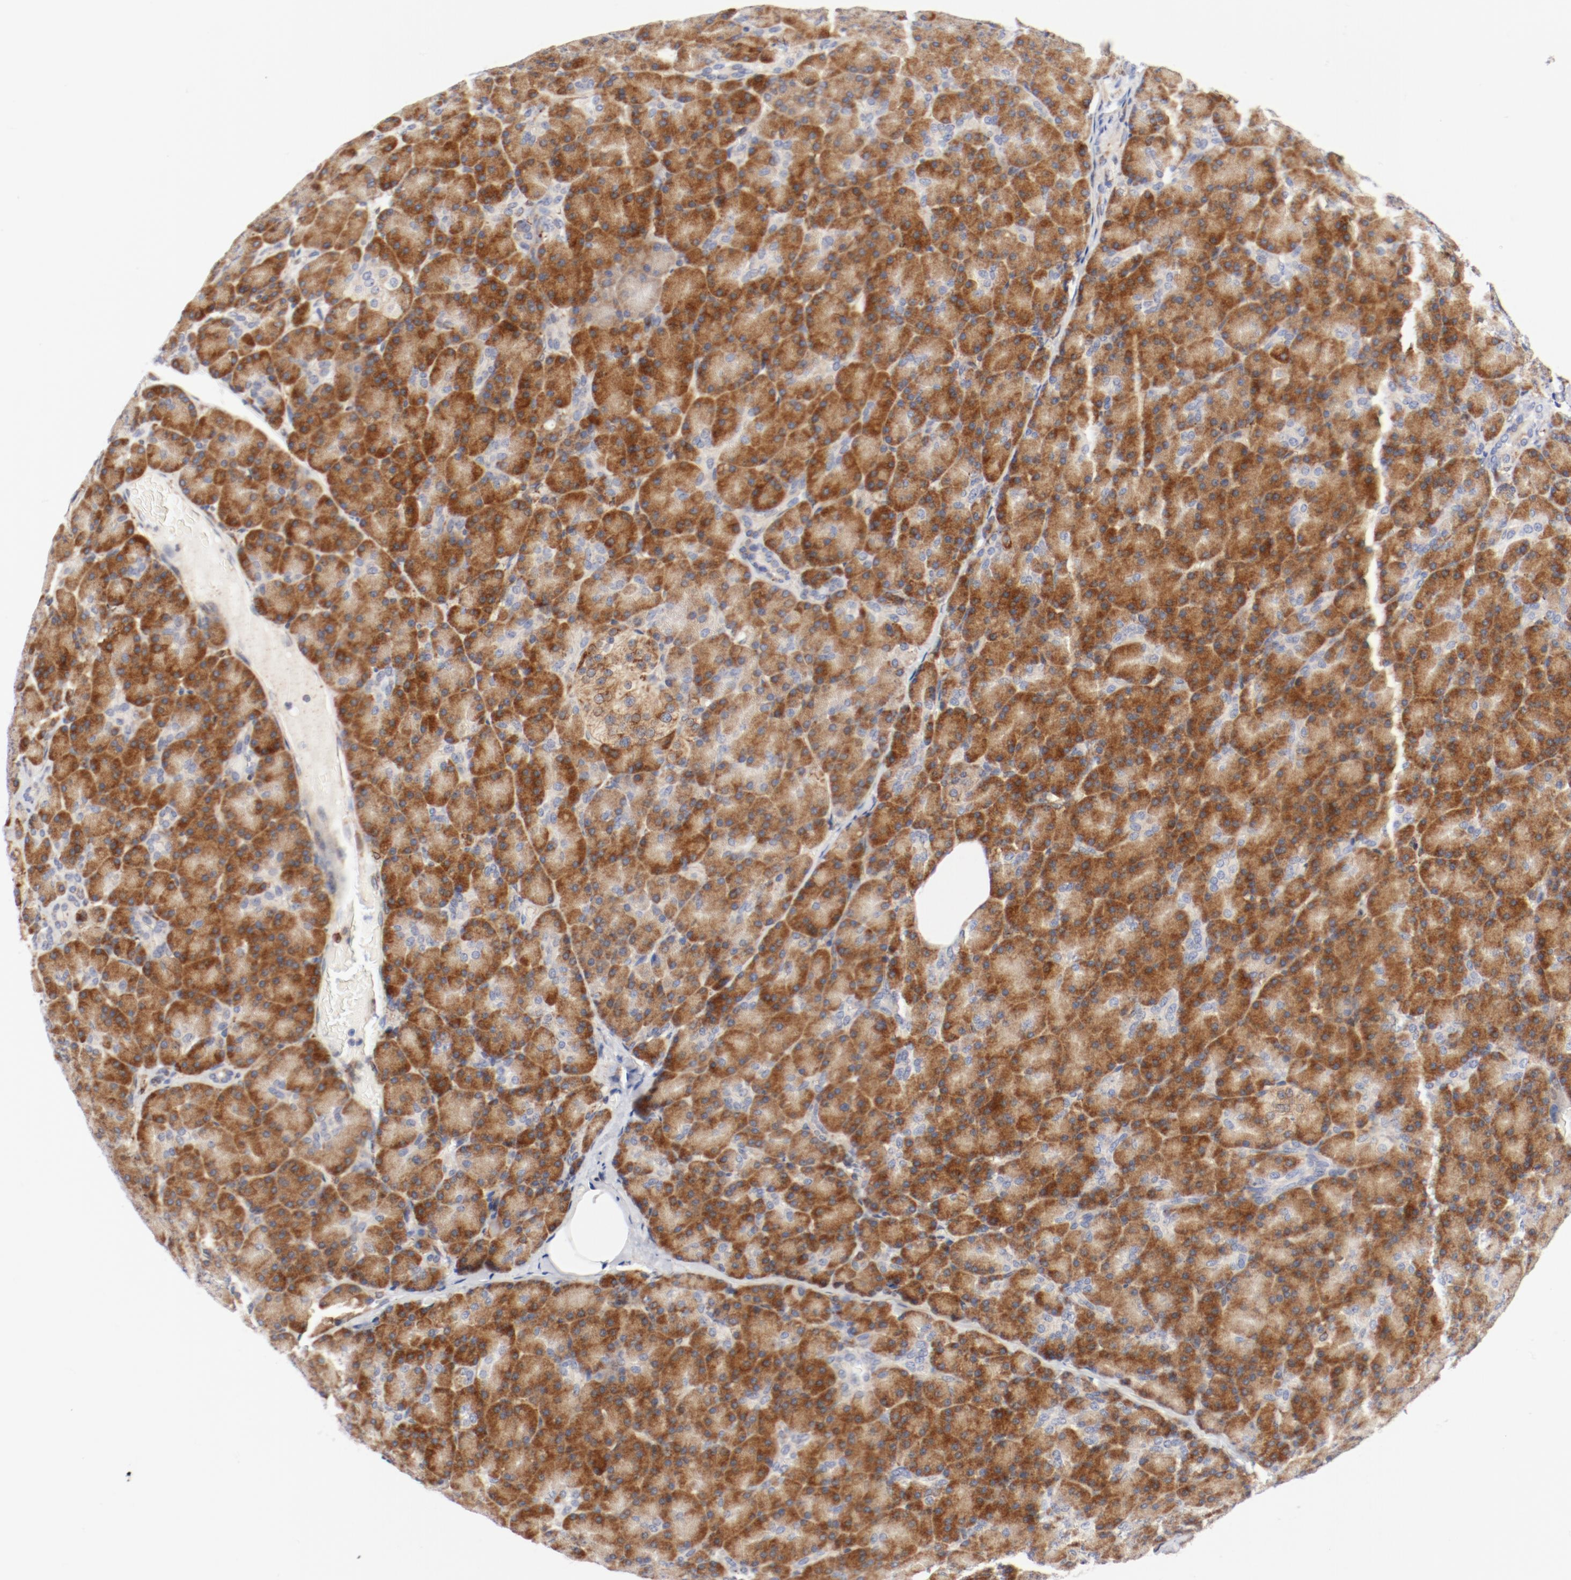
{"staining": {"intensity": "moderate", "quantity": ">75%", "location": "cytoplasmic/membranous"}, "tissue": "pancreas", "cell_type": "Exocrine glandular cells", "image_type": "normal", "snomed": [{"axis": "morphology", "description": "Normal tissue, NOS"}, {"axis": "topography", "description": "Pancreas"}], "caption": "Approximately >75% of exocrine glandular cells in benign pancreas exhibit moderate cytoplasmic/membranous protein expression as visualized by brown immunohistochemical staining.", "gene": "PDPK1", "patient": {"sex": "female", "age": 43}}